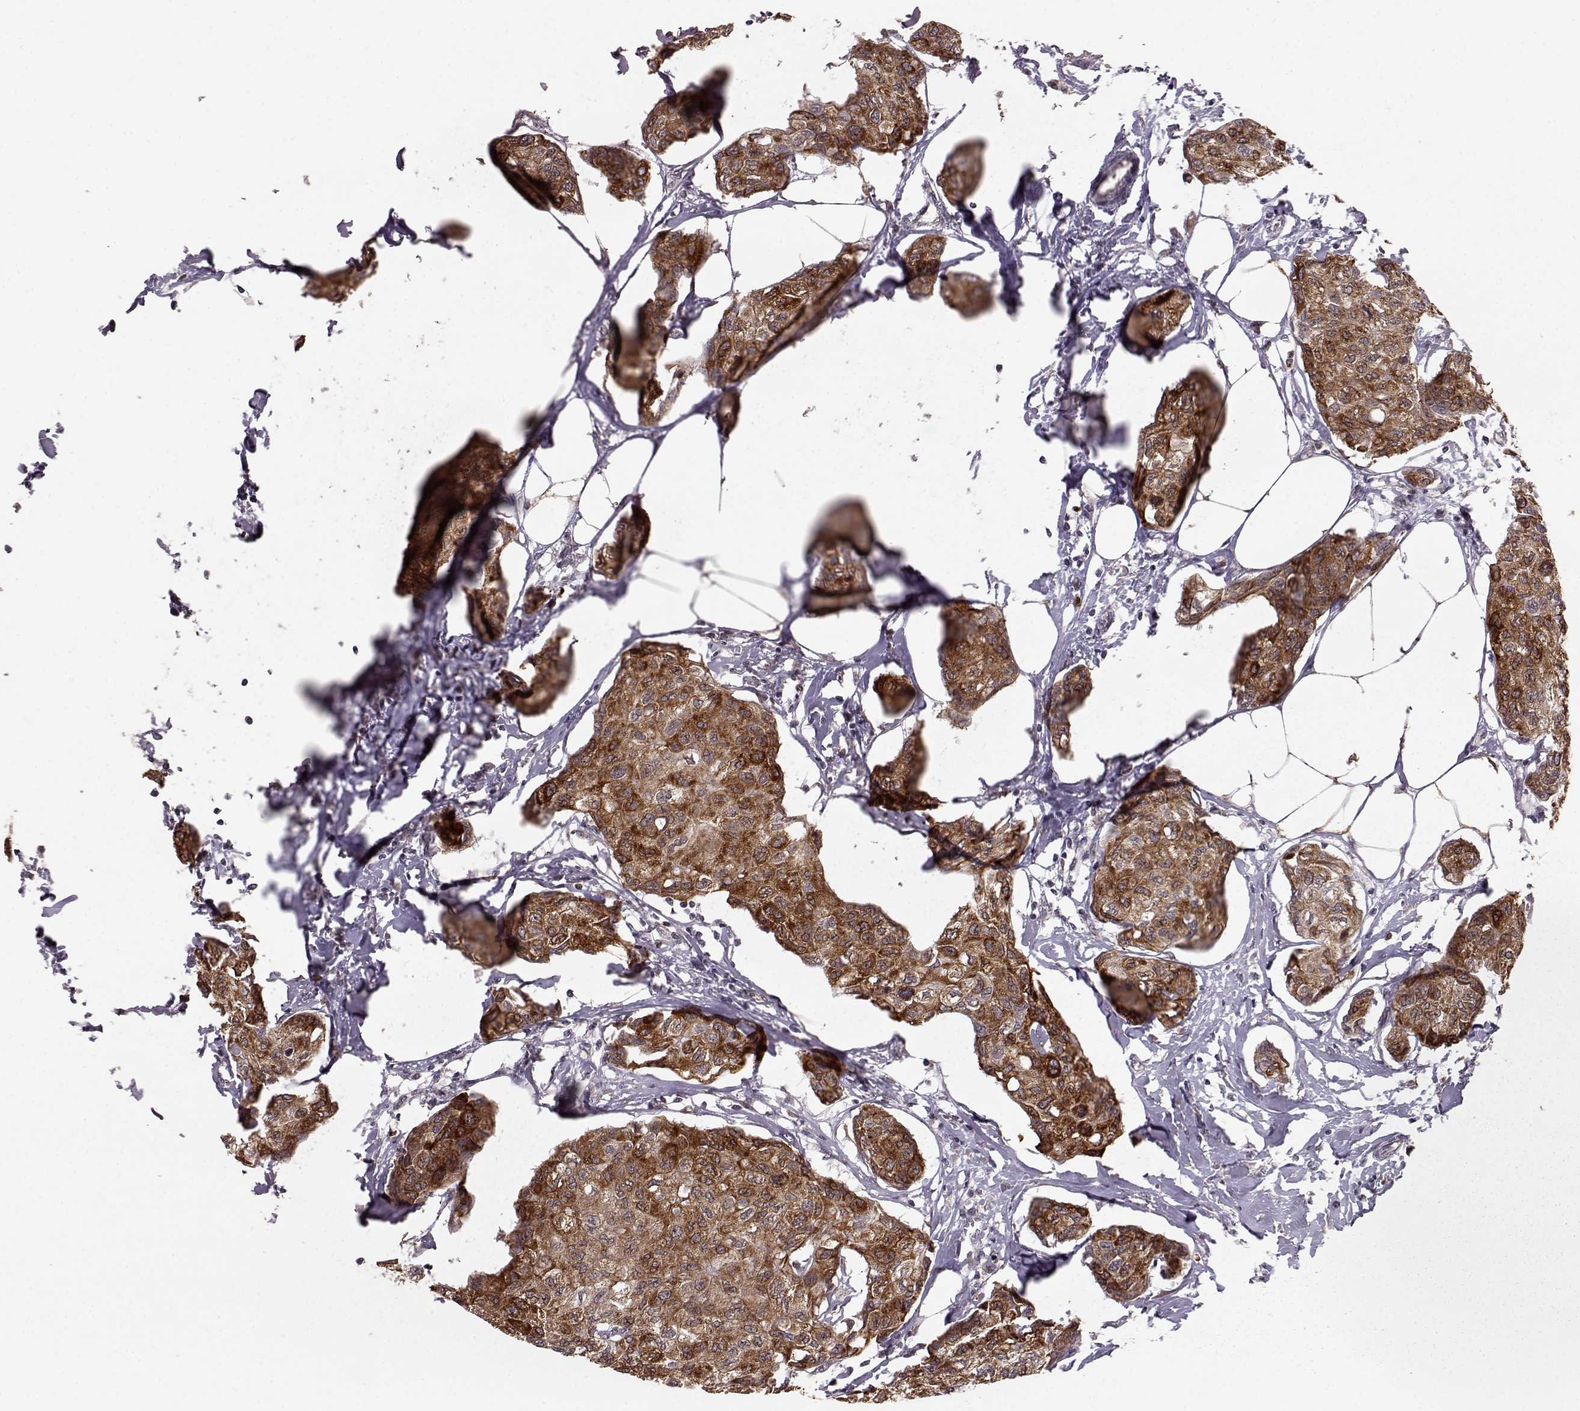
{"staining": {"intensity": "strong", "quantity": ">75%", "location": "cytoplasmic/membranous"}, "tissue": "breast cancer", "cell_type": "Tumor cells", "image_type": "cancer", "snomed": [{"axis": "morphology", "description": "Duct carcinoma"}, {"axis": "topography", "description": "Breast"}], "caption": "High-magnification brightfield microscopy of breast cancer stained with DAB (3,3'-diaminobenzidine) (brown) and counterstained with hematoxylin (blue). tumor cells exhibit strong cytoplasmic/membranous expression is seen in about>75% of cells.", "gene": "ELOVL5", "patient": {"sex": "female", "age": 80}}